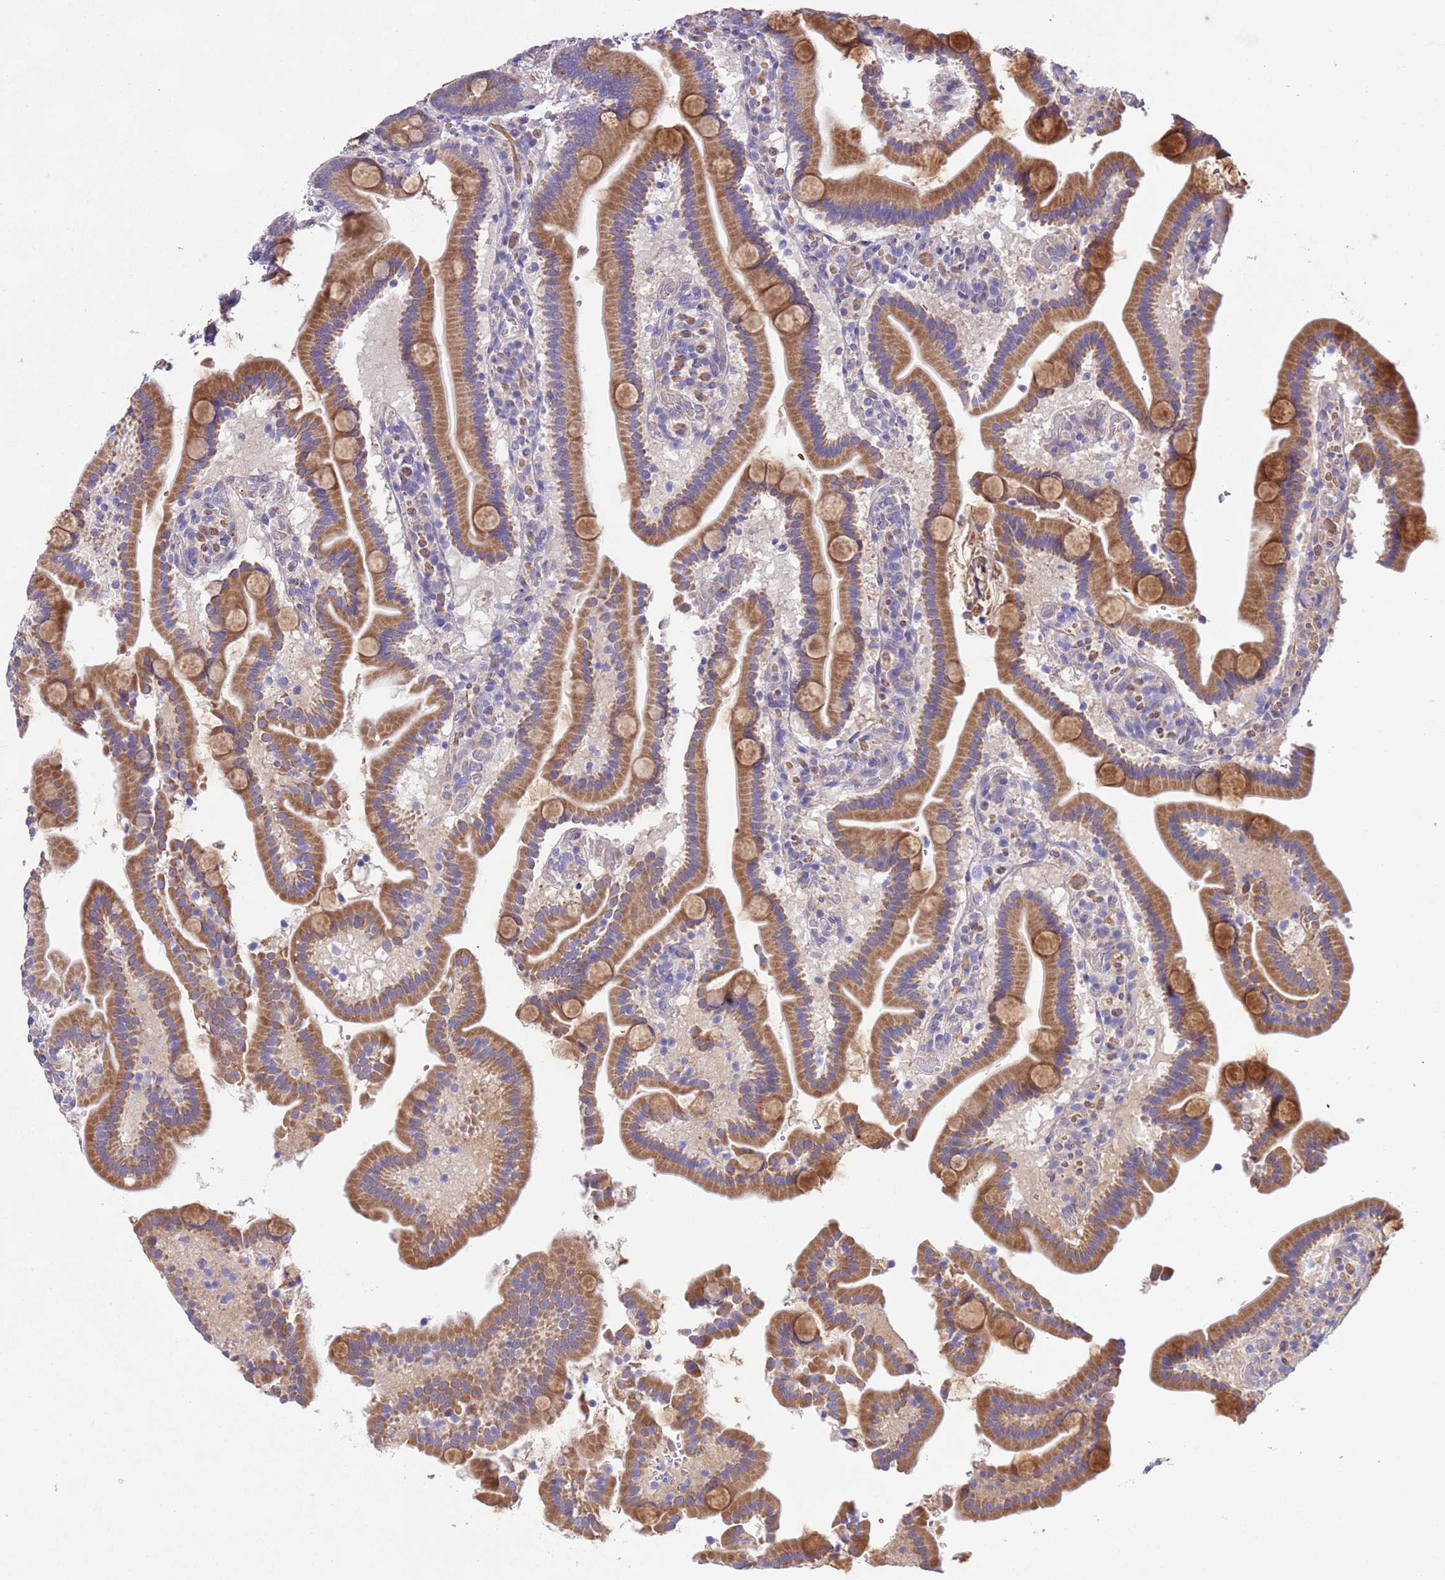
{"staining": {"intensity": "moderate", "quantity": ">75%", "location": "cytoplasmic/membranous"}, "tissue": "duodenum", "cell_type": "Glandular cells", "image_type": "normal", "snomed": [{"axis": "morphology", "description": "Normal tissue, NOS"}, {"axis": "topography", "description": "Duodenum"}], "caption": "Immunohistochemical staining of unremarkable human duodenum demonstrates >75% levels of moderate cytoplasmic/membranous protein expression in about >75% of glandular cells. (brown staining indicates protein expression, while blue staining denotes nuclei).", "gene": "PIGA", "patient": {"sex": "male", "age": 55}}